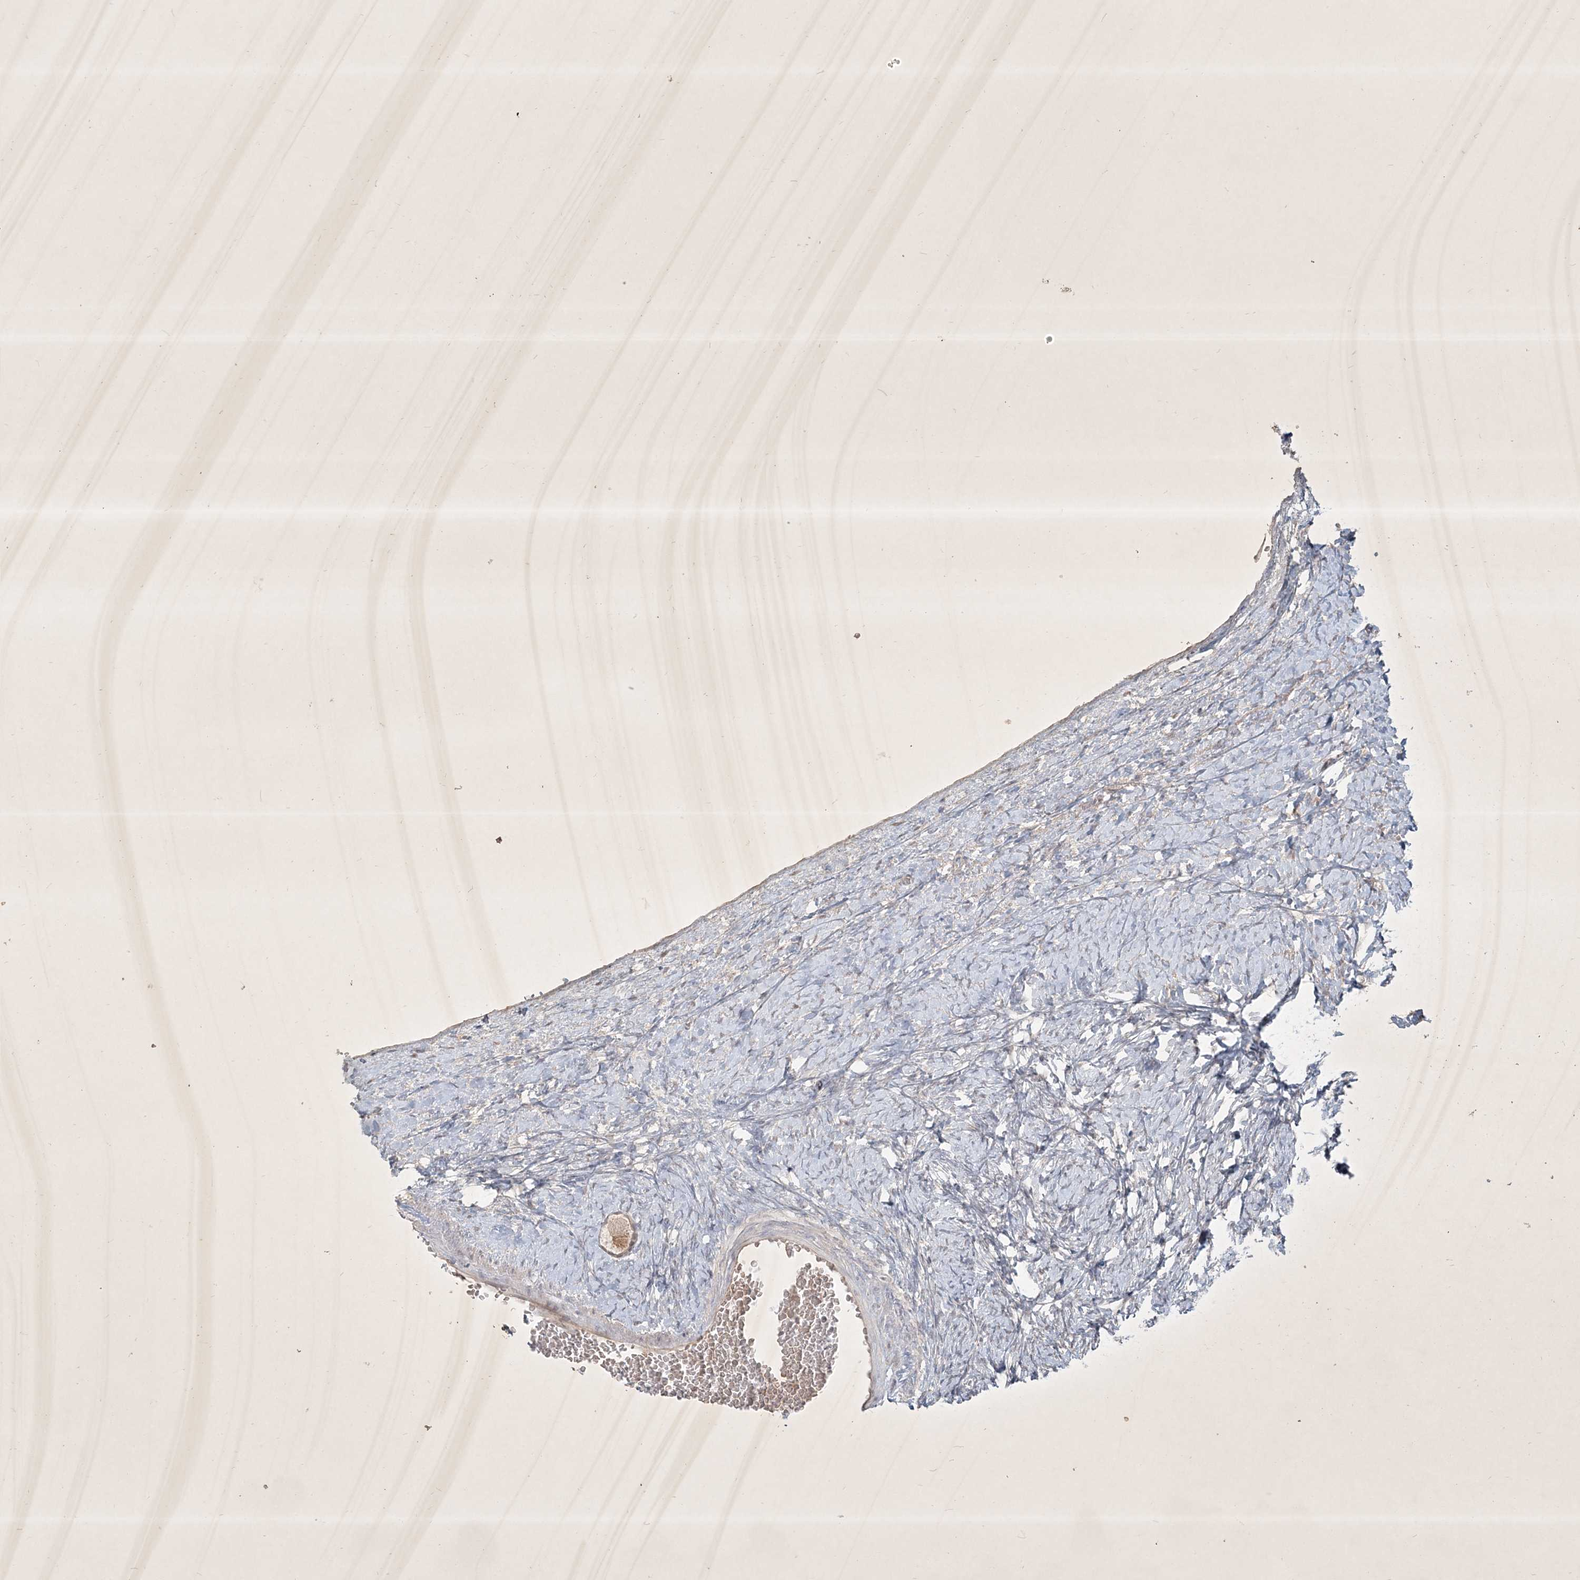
{"staining": {"intensity": "moderate", "quantity": ">75%", "location": "cytoplasmic/membranous"}, "tissue": "ovary", "cell_type": "Follicle cells", "image_type": "normal", "snomed": [{"axis": "morphology", "description": "Normal tissue, NOS"}, {"axis": "morphology", "description": "Developmental malformation"}, {"axis": "topography", "description": "Ovary"}], "caption": "About >75% of follicle cells in benign ovary show moderate cytoplasmic/membranous protein staining as visualized by brown immunohistochemical staining.", "gene": "BOD1L2", "patient": {"sex": "female", "age": 39}}